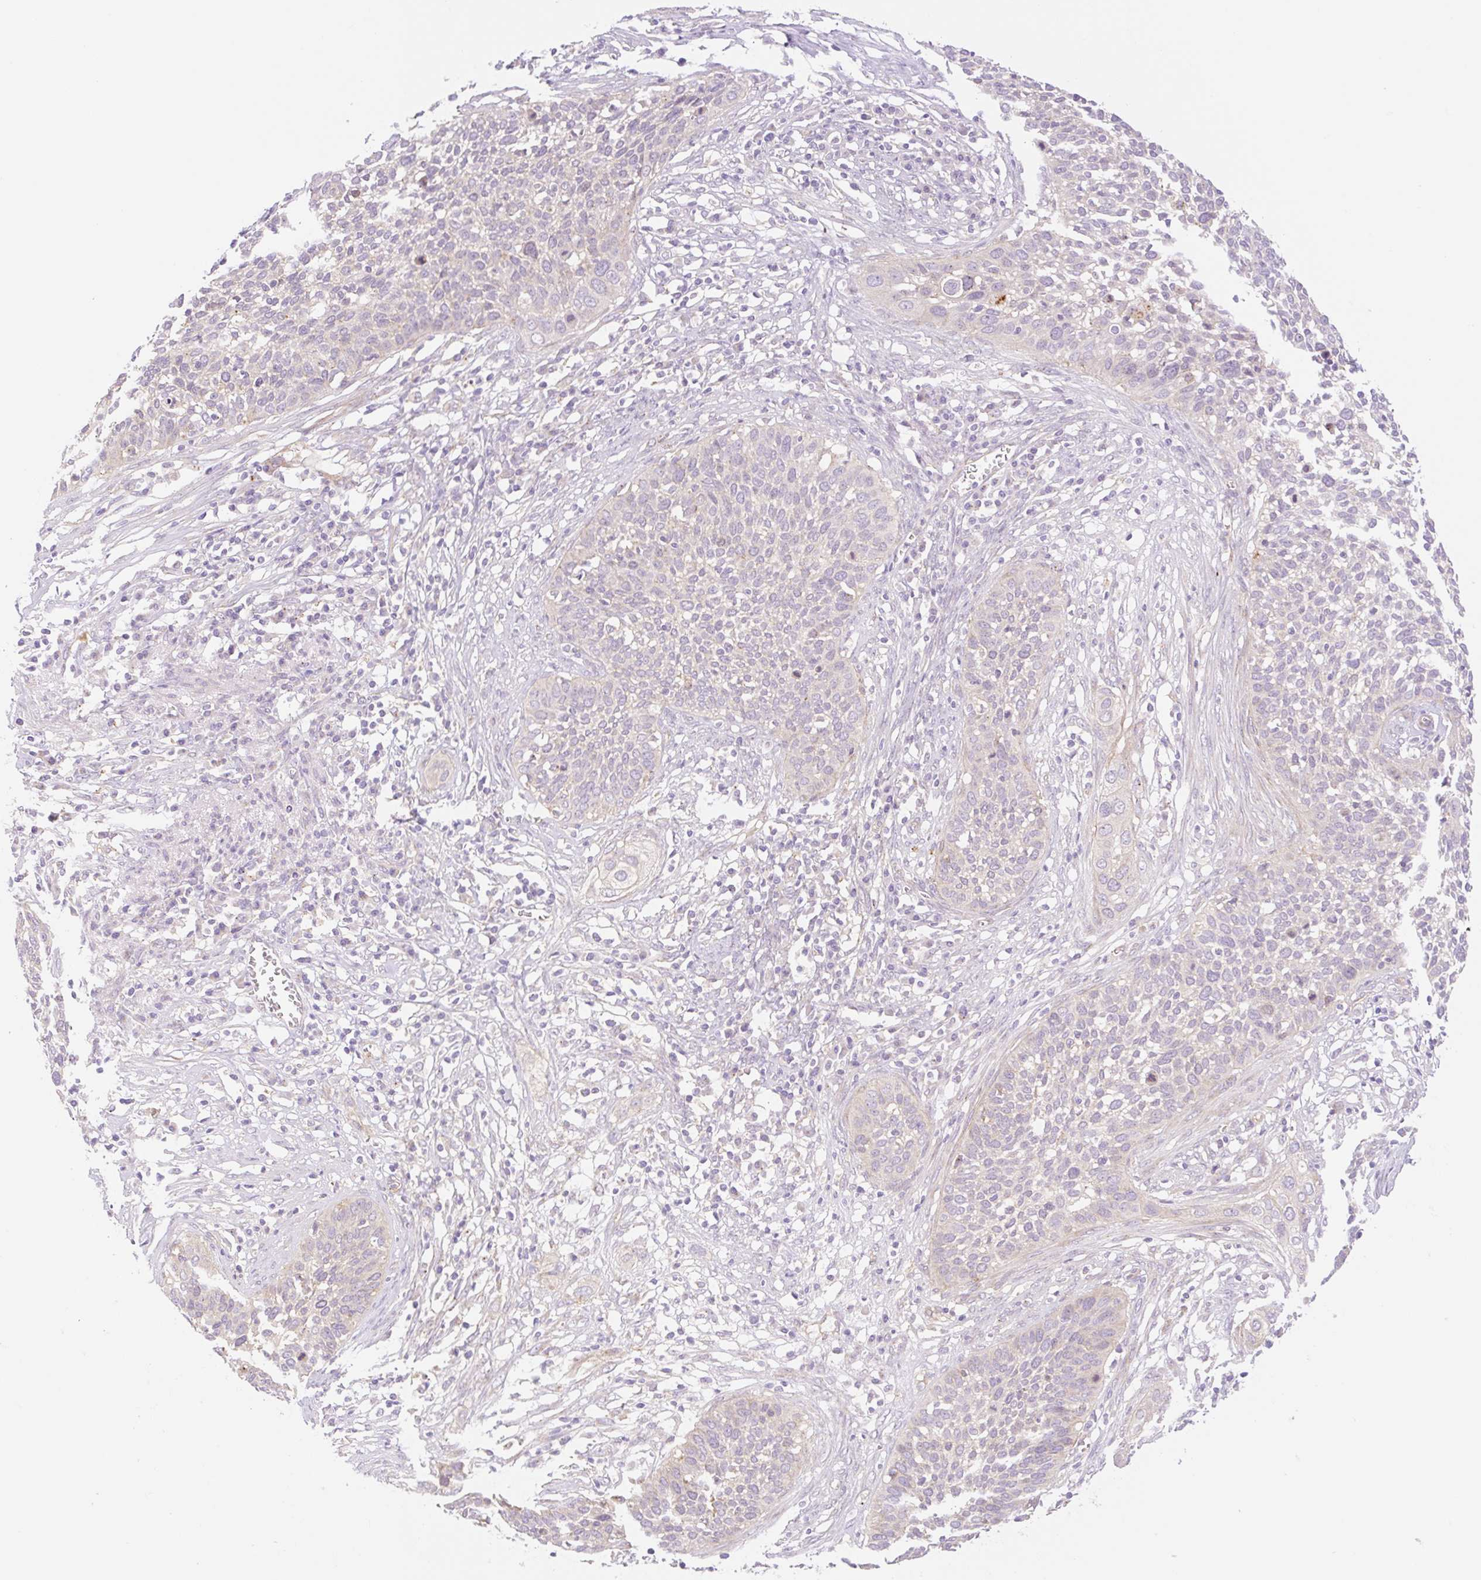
{"staining": {"intensity": "negative", "quantity": "none", "location": "none"}, "tissue": "cervical cancer", "cell_type": "Tumor cells", "image_type": "cancer", "snomed": [{"axis": "morphology", "description": "Squamous cell carcinoma, NOS"}, {"axis": "topography", "description": "Cervix"}], "caption": "Immunohistochemistry (IHC) image of human squamous cell carcinoma (cervical) stained for a protein (brown), which shows no expression in tumor cells. The staining is performed using DAB brown chromogen with nuclei counter-stained in using hematoxylin.", "gene": "NLRP5", "patient": {"sex": "female", "age": 34}}